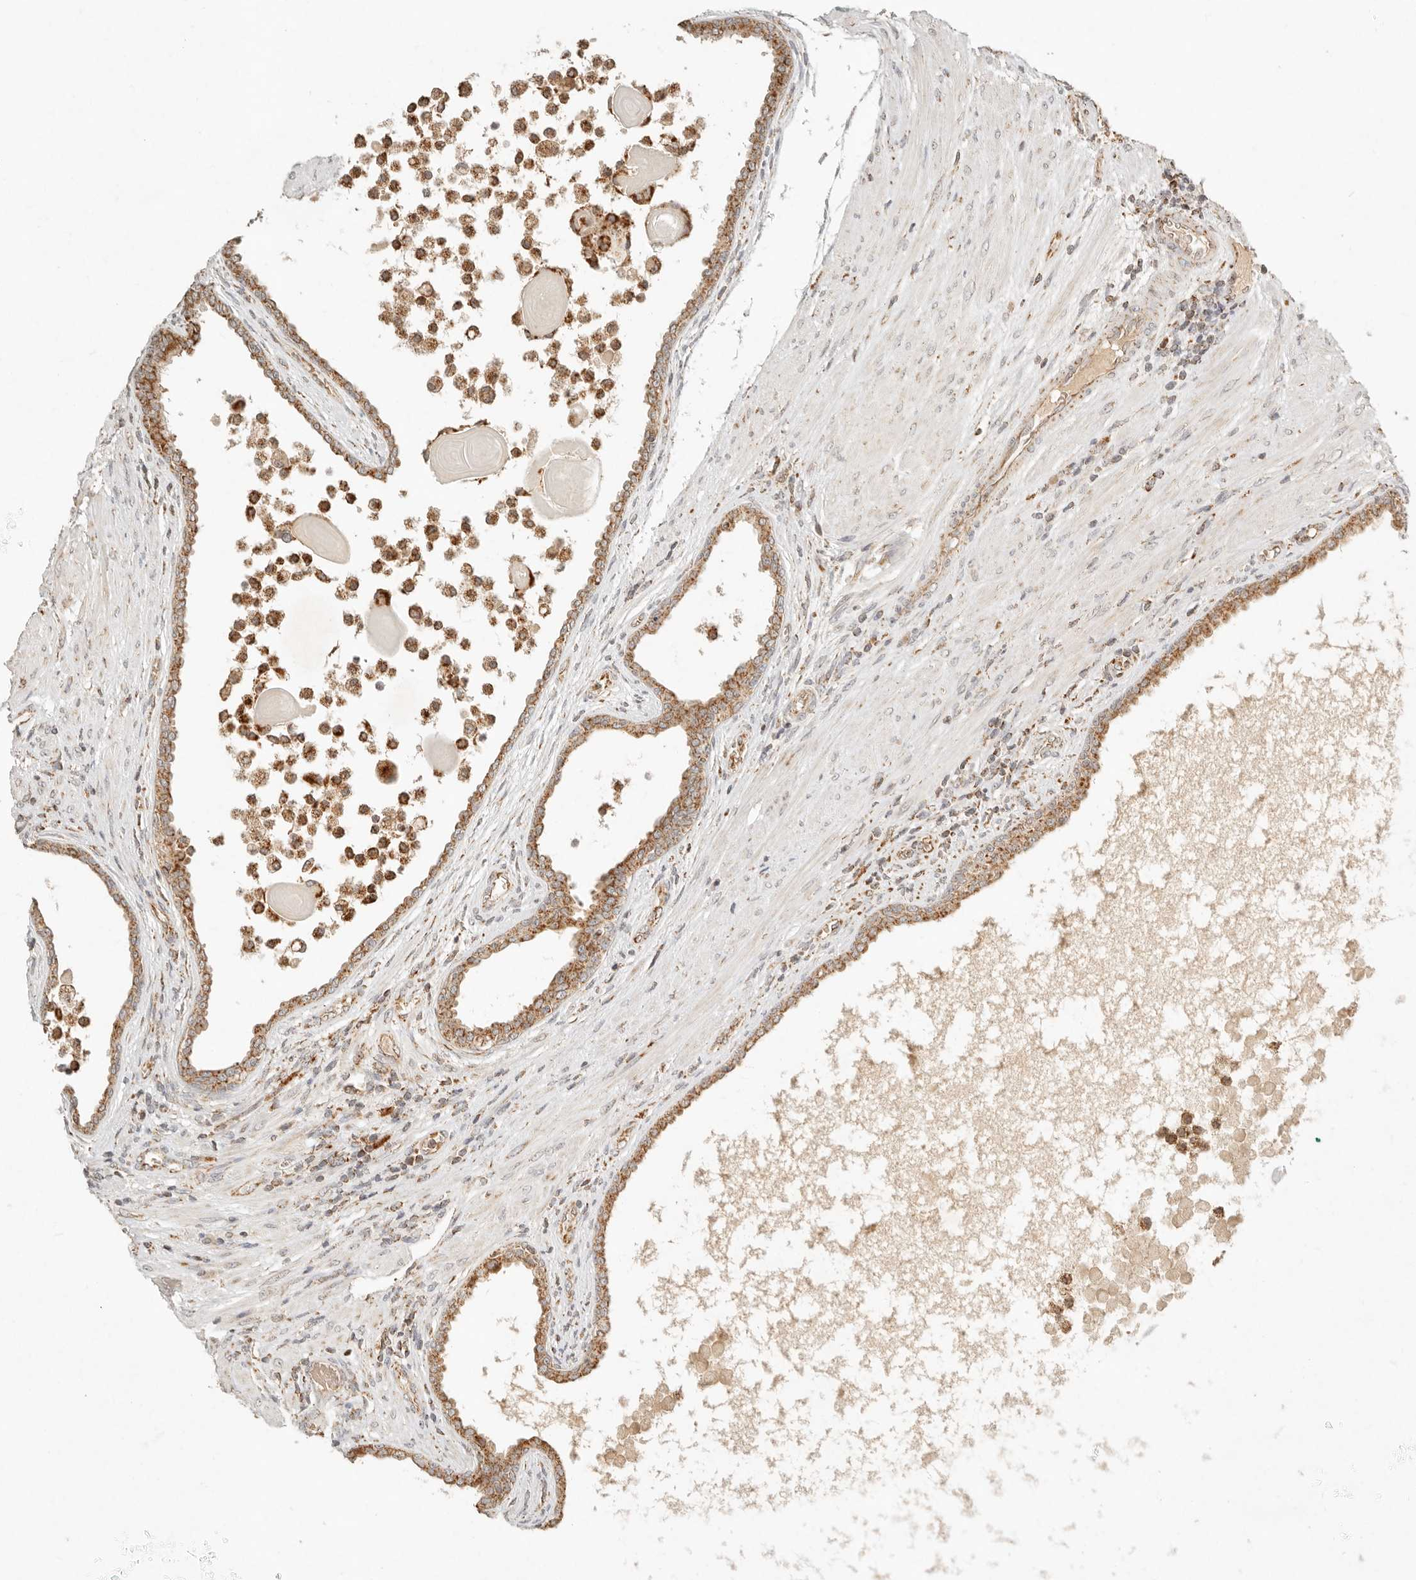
{"staining": {"intensity": "moderate", "quantity": ">75%", "location": "cytoplasmic/membranous"}, "tissue": "prostate cancer", "cell_type": "Tumor cells", "image_type": "cancer", "snomed": [{"axis": "morphology", "description": "Normal tissue, NOS"}, {"axis": "morphology", "description": "Adenocarcinoma, Low grade"}, {"axis": "topography", "description": "Prostate"}, {"axis": "topography", "description": "Peripheral nerve tissue"}], "caption": "Protein staining by immunohistochemistry reveals moderate cytoplasmic/membranous expression in approximately >75% of tumor cells in prostate cancer (adenocarcinoma (low-grade)). (brown staining indicates protein expression, while blue staining denotes nuclei).", "gene": "MRPL55", "patient": {"sex": "male", "age": 71}}